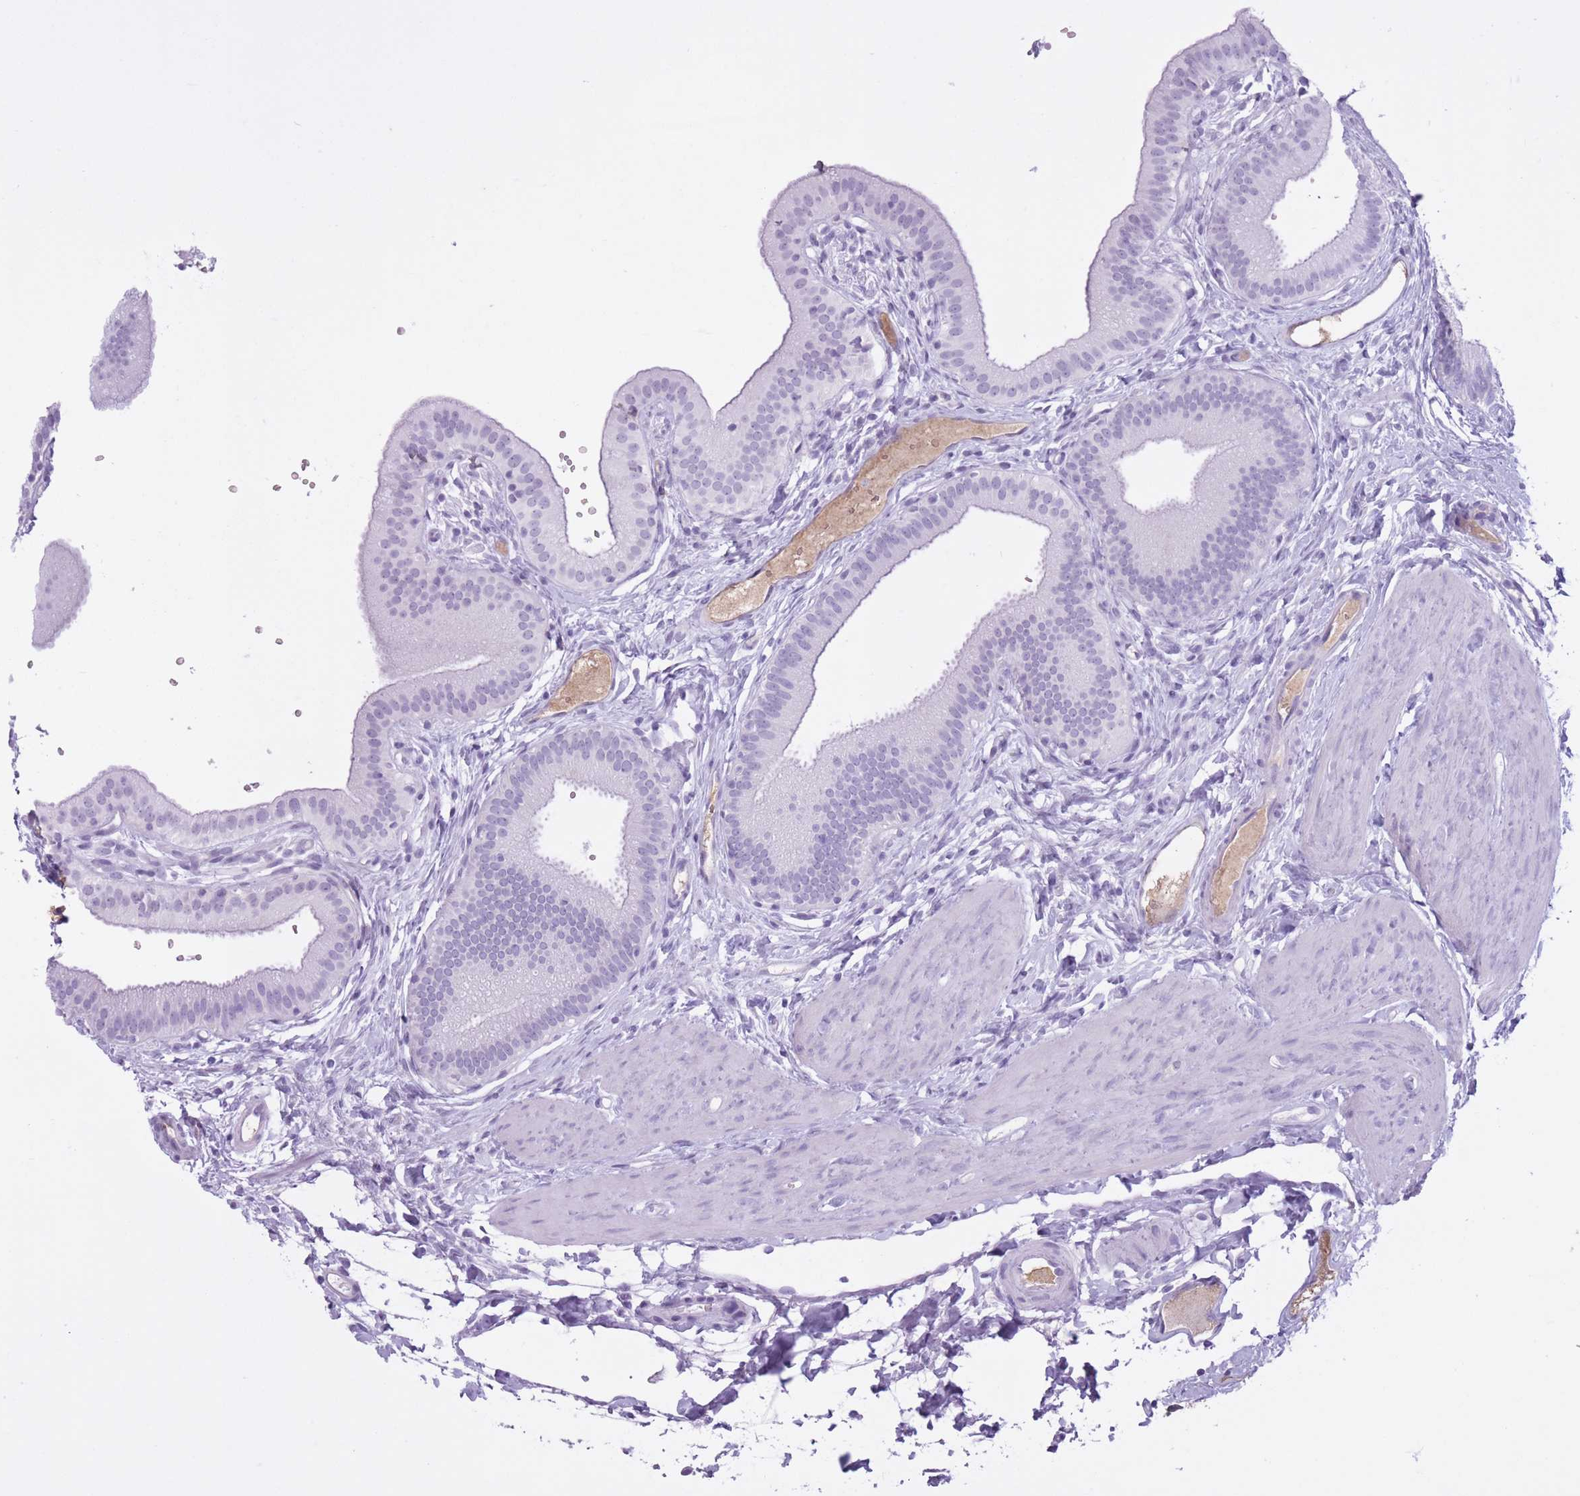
{"staining": {"intensity": "negative", "quantity": "none", "location": "none"}, "tissue": "gallbladder", "cell_type": "Glandular cells", "image_type": "normal", "snomed": [{"axis": "morphology", "description": "Normal tissue, NOS"}, {"axis": "topography", "description": "Gallbladder"}], "caption": "This photomicrograph is of normal gallbladder stained with immunohistochemistry (IHC) to label a protein in brown with the nuclei are counter-stained blue. There is no staining in glandular cells.", "gene": "AP3S1", "patient": {"sex": "female", "age": 54}}